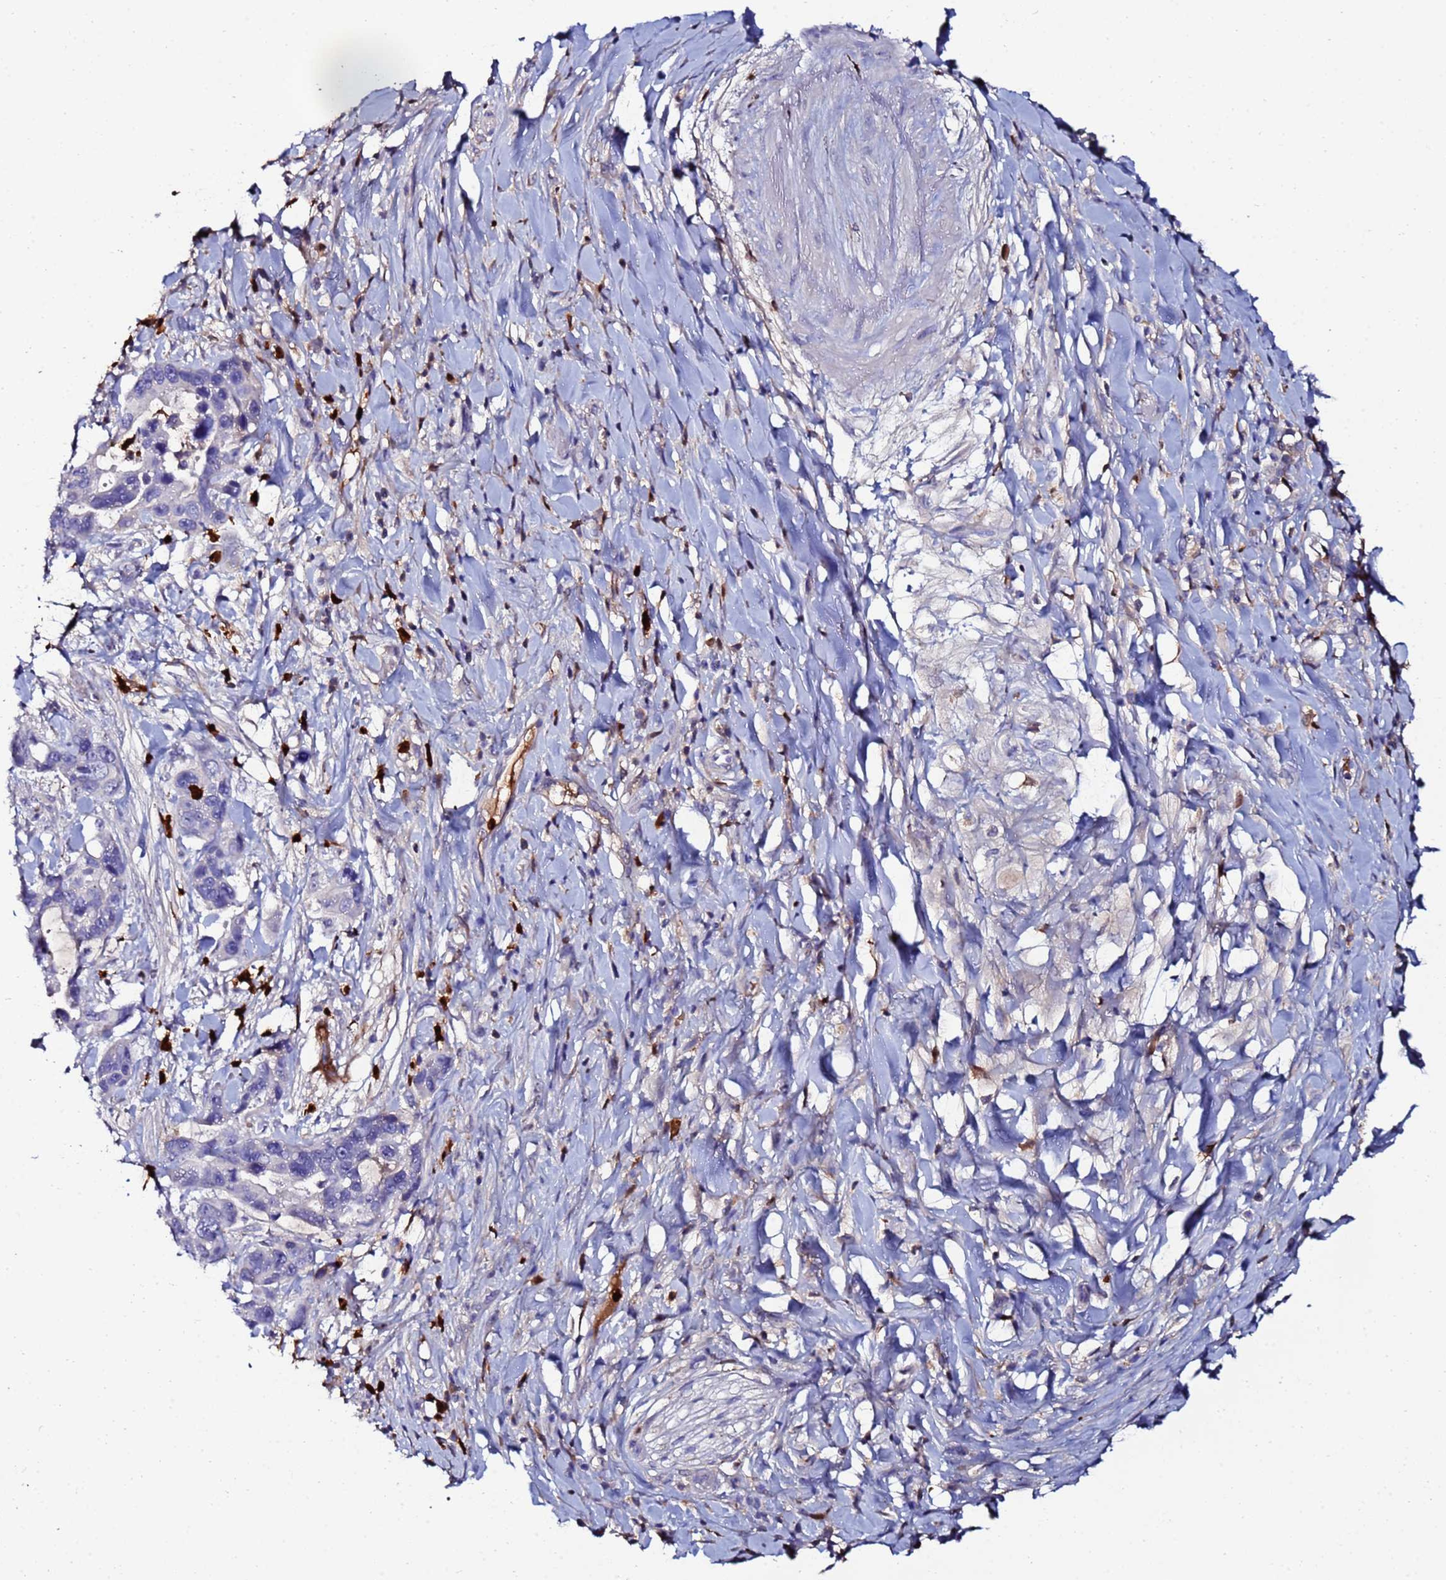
{"staining": {"intensity": "negative", "quantity": "none", "location": "none"}, "tissue": "pancreatic cancer", "cell_type": "Tumor cells", "image_type": "cancer", "snomed": [{"axis": "morphology", "description": "Normal tissue, NOS"}, {"axis": "morphology", "description": "Adenocarcinoma, NOS"}, {"axis": "topography", "description": "Lymph node"}, {"axis": "topography", "description": "Pancreas"}], "caption": "This photomicrograph is of pancreatic adenocarcinoma stained with immunohistochemistry to label a protein in brown with the nuclei are counter-stained blue. There is no positivity in tumor cells.", "gene": "TUBAL3", "patient": {"sex": "female", "age": 67}}